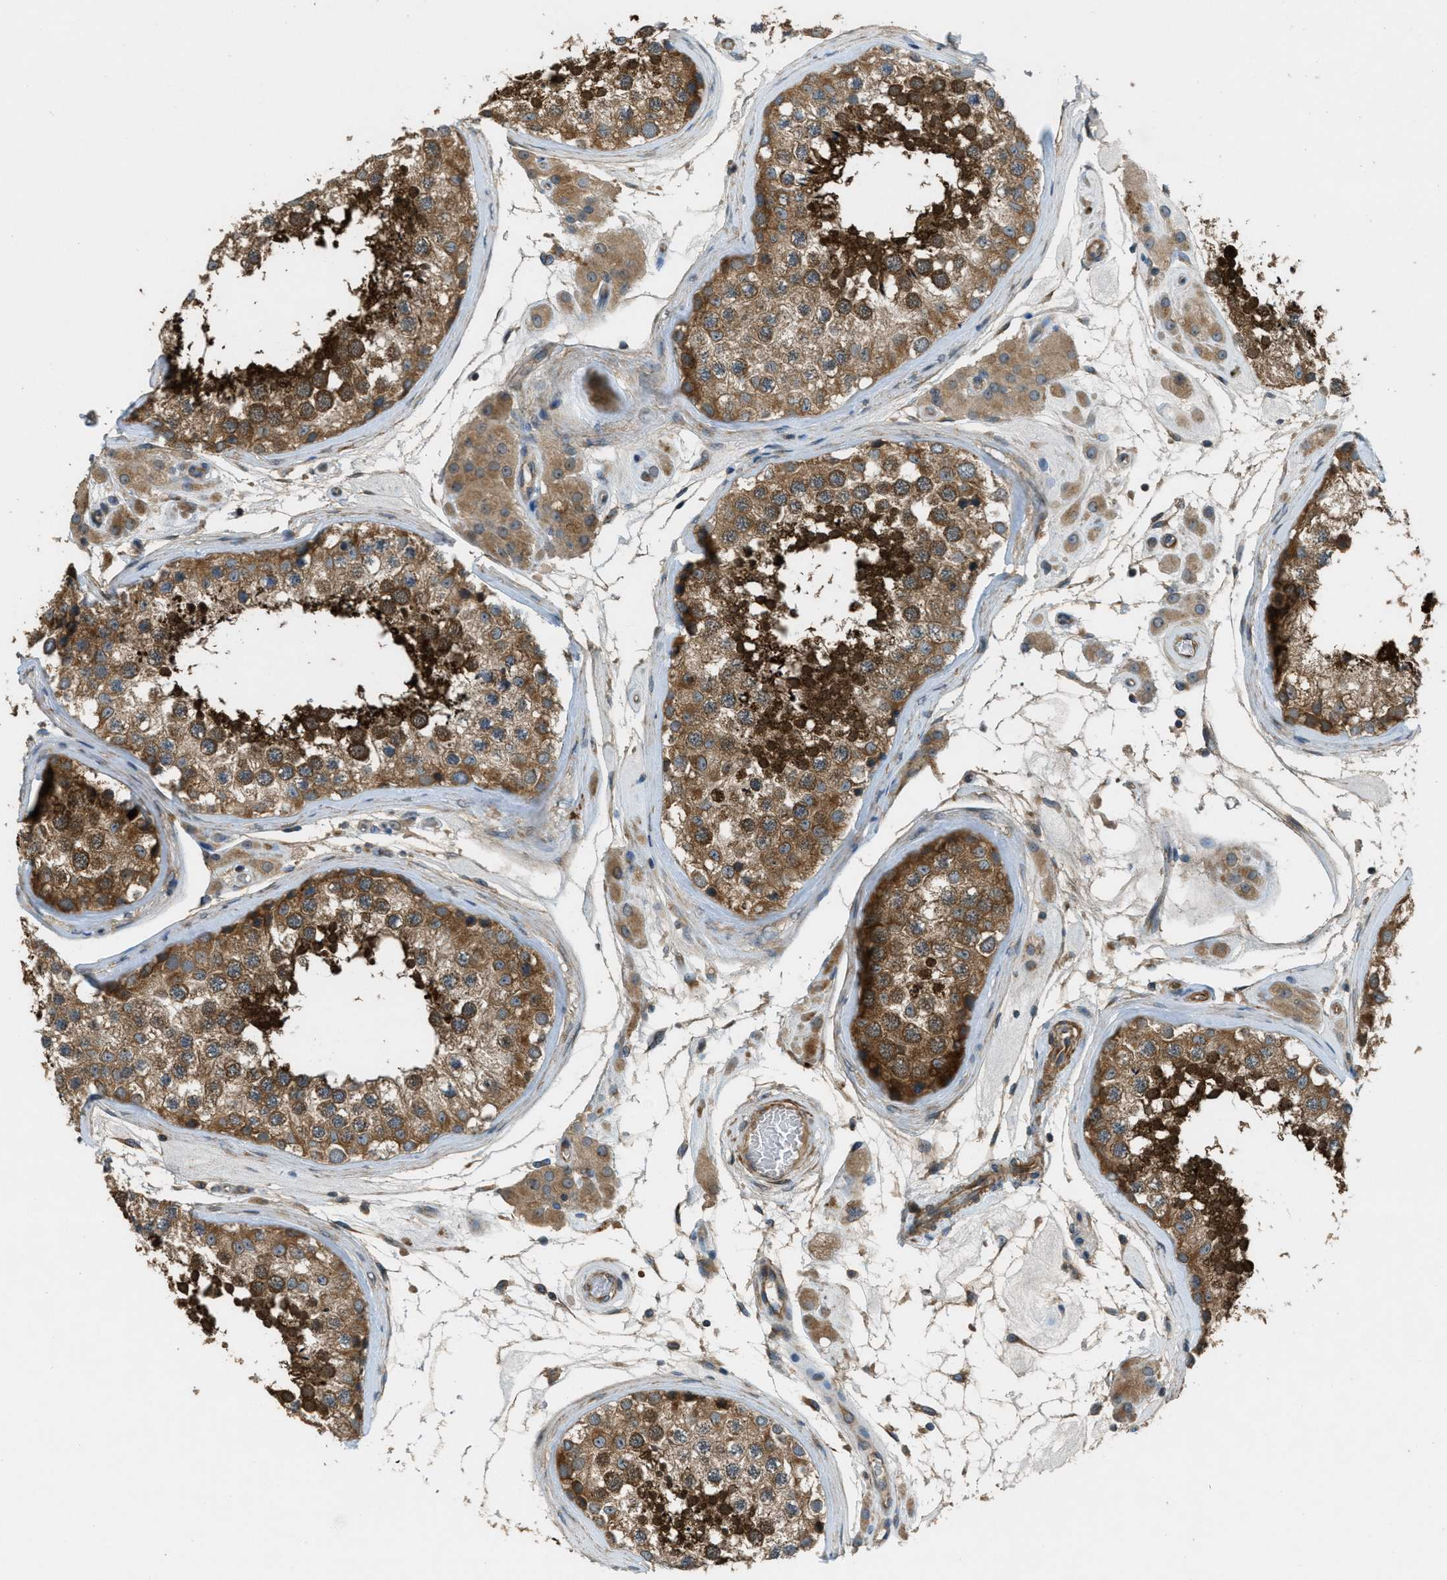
{"staining": {"intensity": "strong", "quantity": ">75%", "location": "cytoplasmic/membranous"}, "tissue": "testis", "cell_type": "Cells in seminiferous ducts", "image_type": "normal", "snomed": [{"axis": "morphology", "description": "Normal tissue, NOS"}, {"axis": "topography", "description": "Testis"}], "caption": "Strong cytoplasmic/membranous staining for a protein is seen in about >75% of cells in seminiferous ducts of benign testis using immunohistochemistry (IHC).", "gene": "VEZT", "patient": {"sex": "male", "age": 46}}